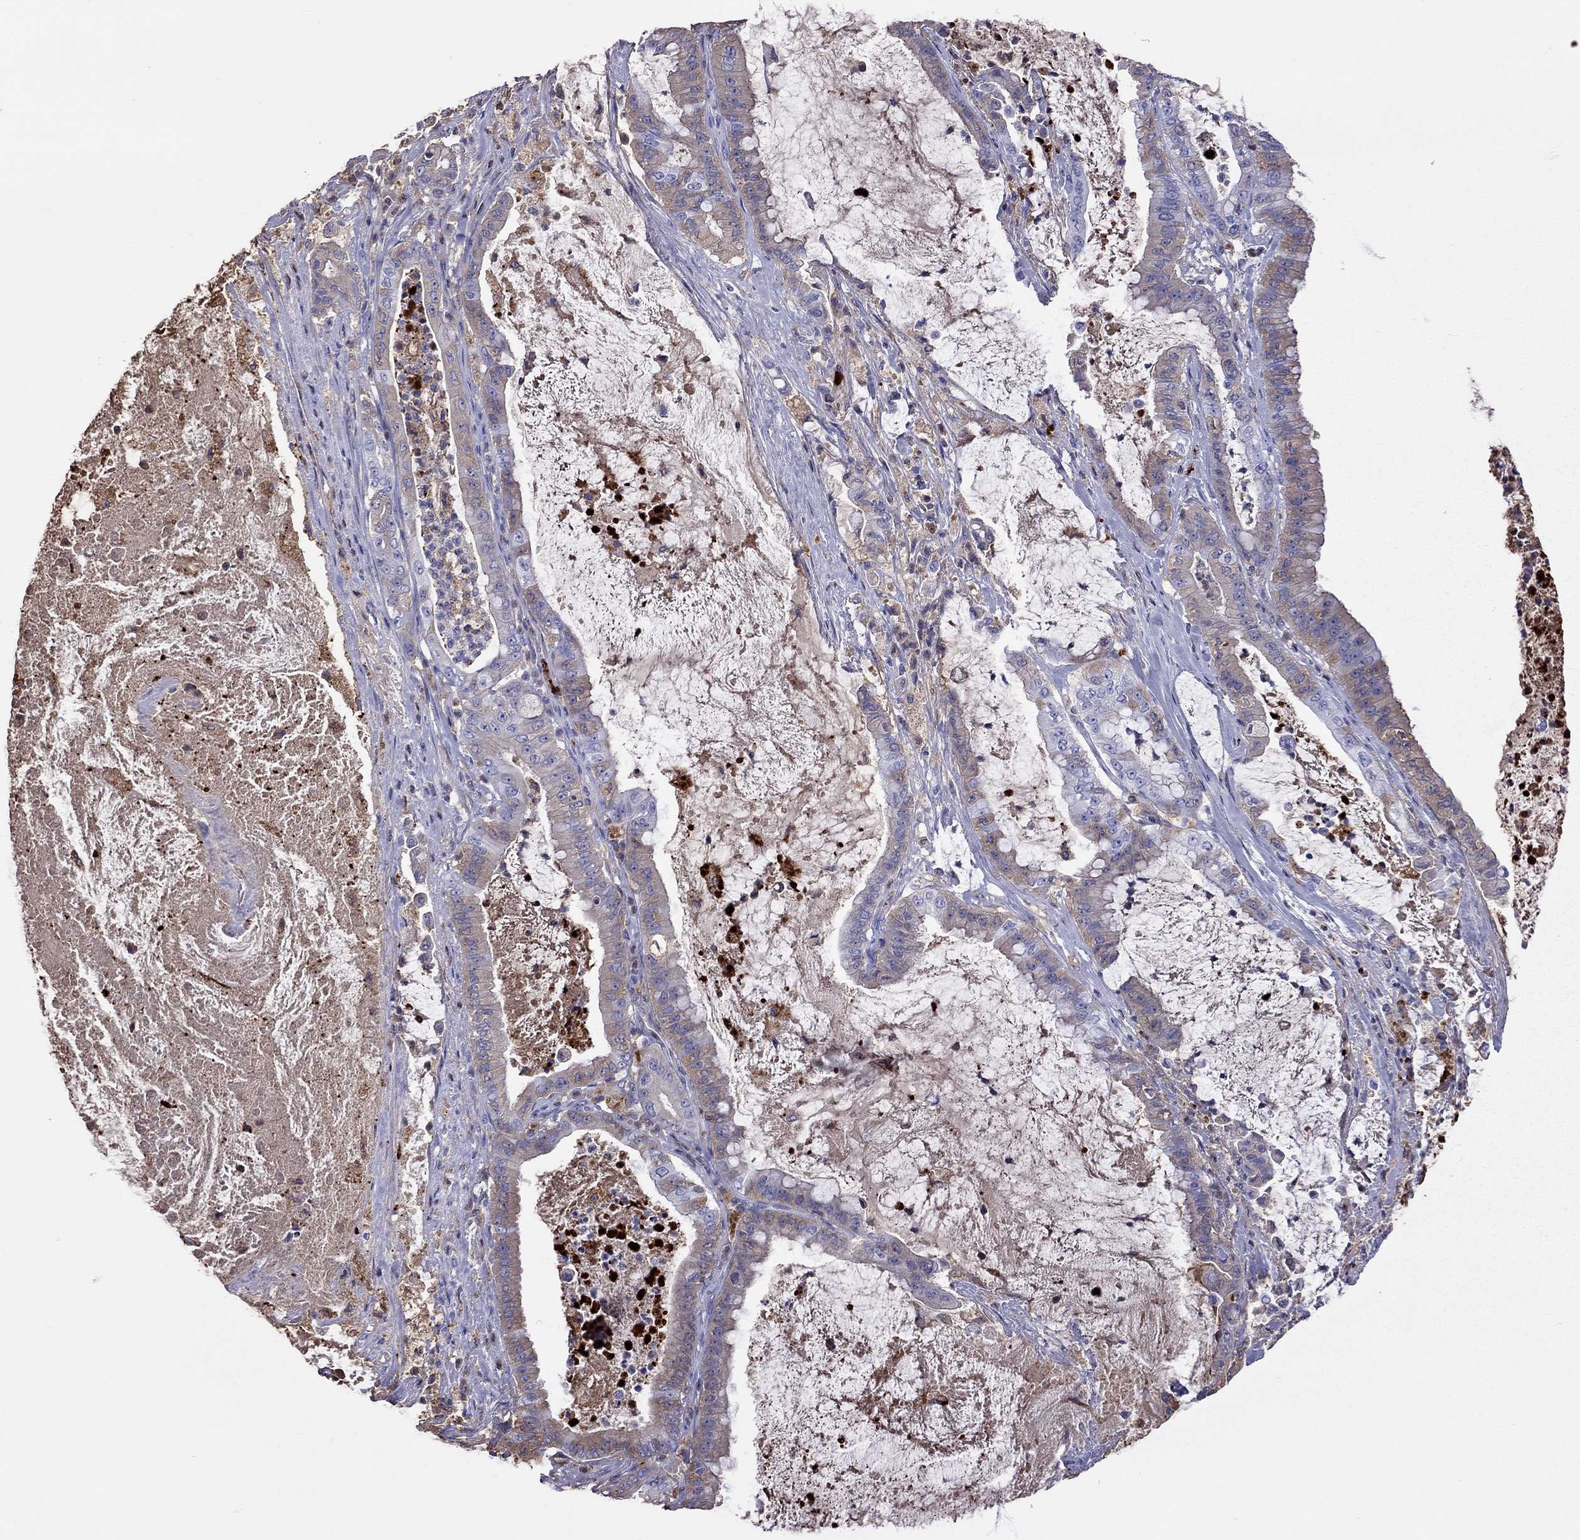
{"staining": {"intensity": "moderate", "quantity": "25%-75%", "location": "cytoplasmic/membranous"}, "tissue": "pancreatic cancer", "cell_type": "Tumor cells", "image_type": "cancer", "snomed": [{"axis": "morphology", "description": "Adenocarcinoma, NOS"}, {"axis": "topography", "description": "Pancreas"}], "caption": "Human pancreatic cancer stained with a protein marker demonstrates moderate staining in tumor cells.", "gene": "SERPINA3", "patient": {"sex": "male", "age": 71}}